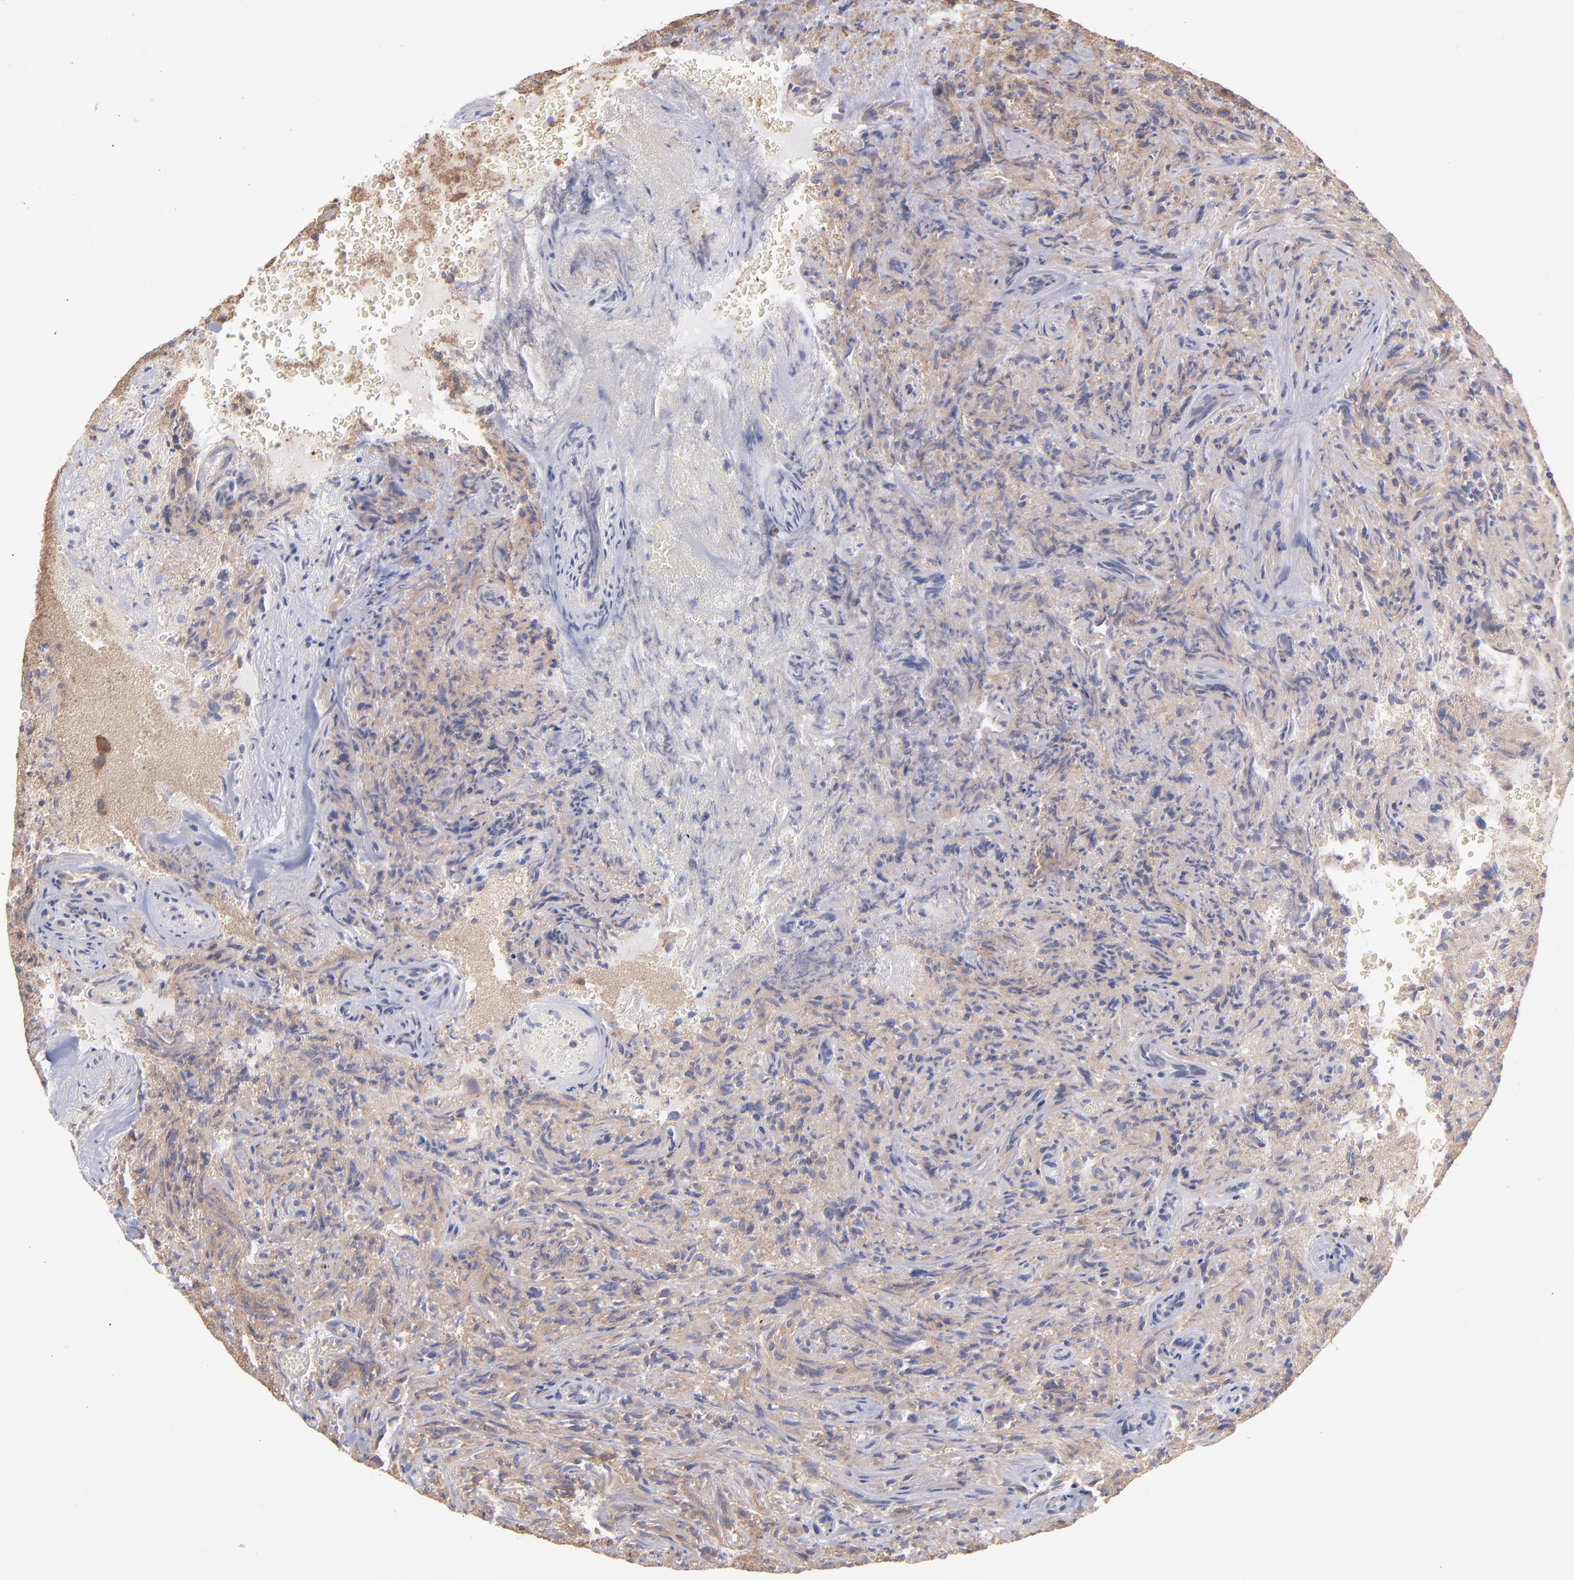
{"staining": {"intensity": "moderate", "quantity": "25%-75%", "location": "cytoplasmic/membranous"}, "tissue": "glioma", "cell_type": "Tumor cells", "image_type": "cancer", "snomed": [{"axis": "morphology", "description": "Normal tissue, NOS"}, {"axis": "morphology", "description": "Glioma, malignant, High grade"}, {"axis": "topography", "description": "Cerebral cortex"}], "caption": "Immunohistochemistry (IHC) image of malignant glioma (high-grade) stained for a protein (brown), which exhibits medium levels of moderate cytoplasmic/membranous positivity in about 25%-75% of tumor cells.", "gene": "MAP2K2", "patient": {"sex": "male", "age": 75}}